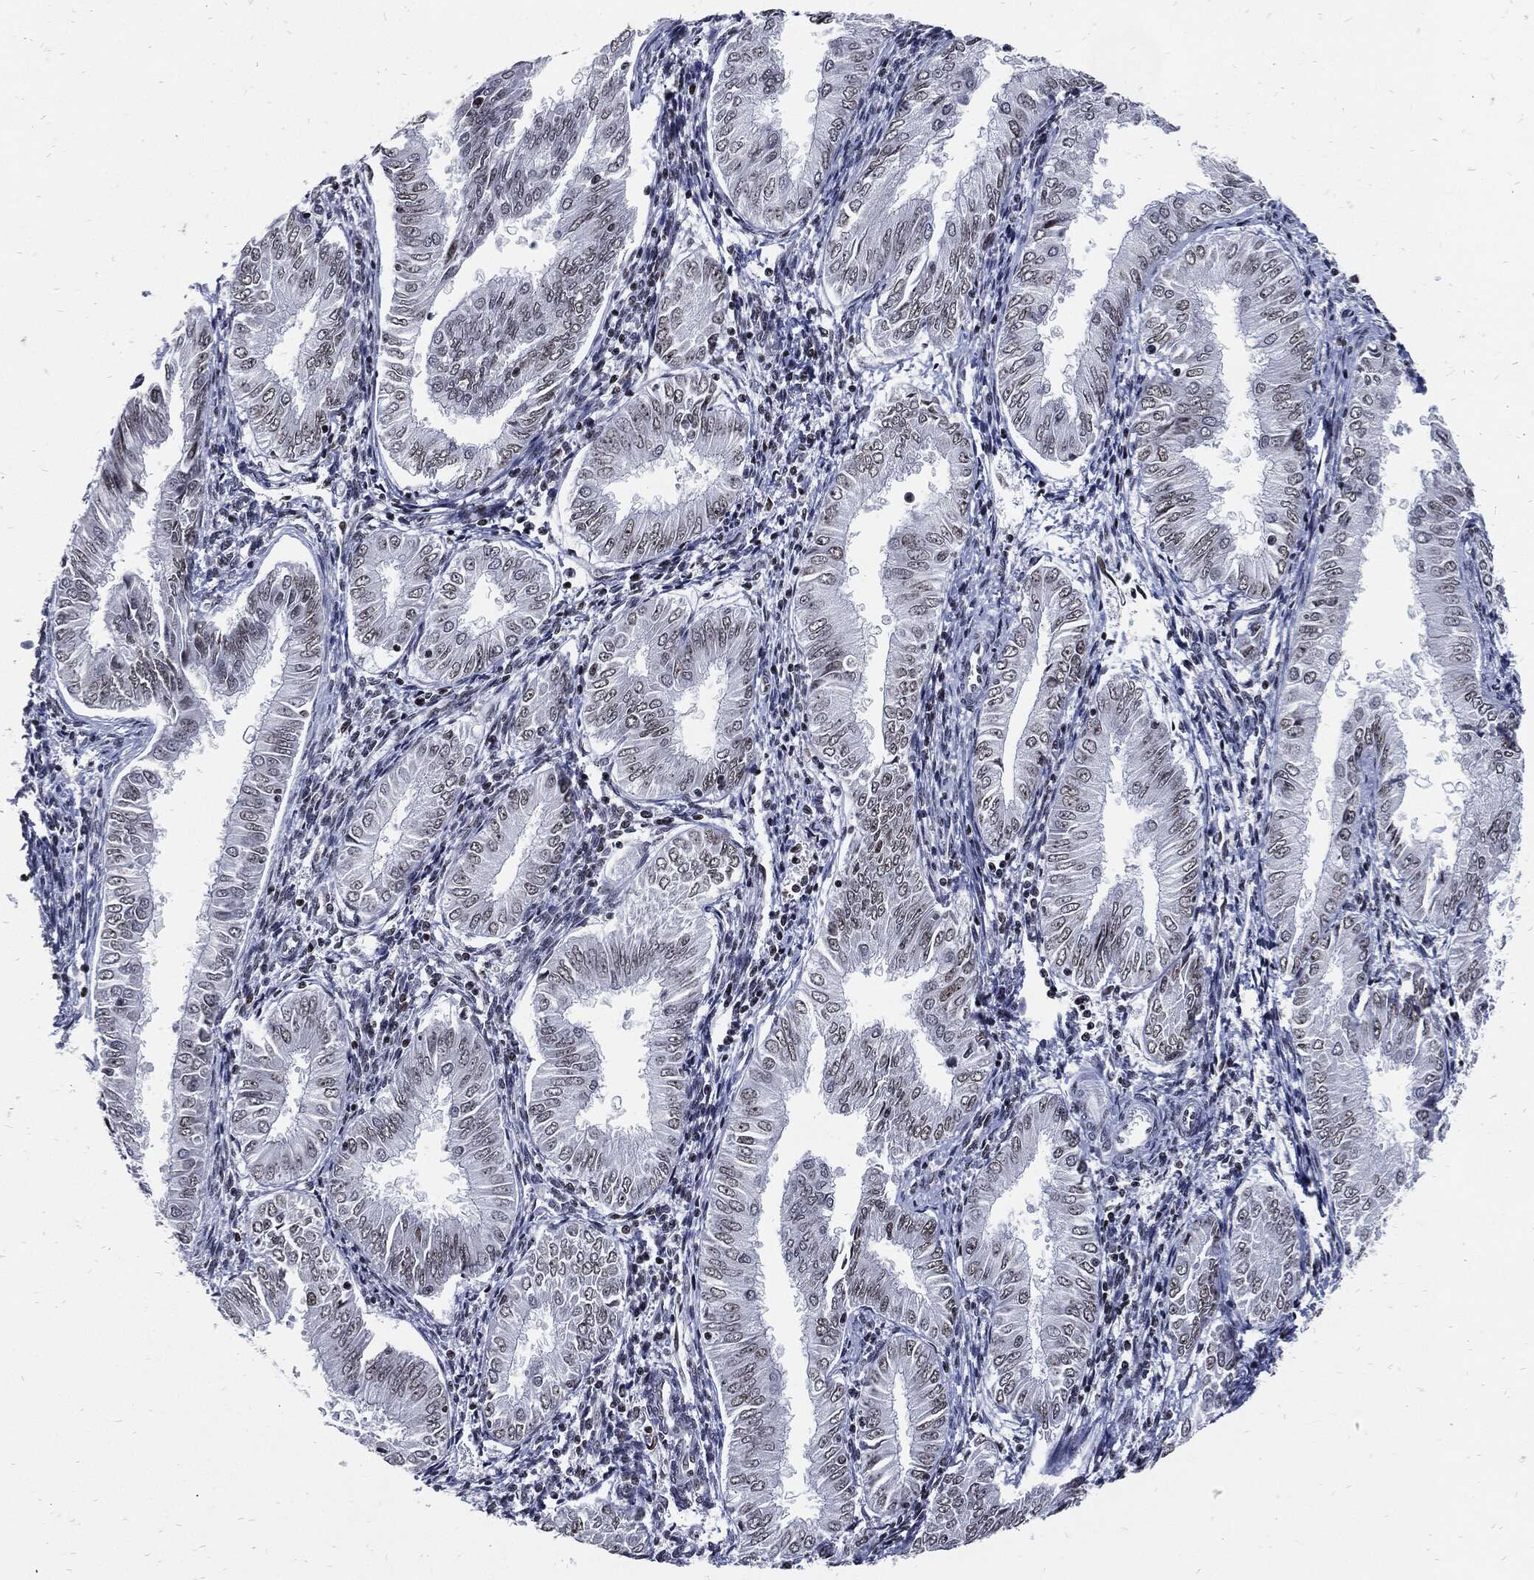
{"staining": {"intensity": "weak", "quantity": "<25%", "location": "nuclear"}, "tissue": "endometrial cancer", "cell_type": "Tumor cells", "image_type": "cancer", "snomed": [{"axis": "morphology", "description": "Adenocarcinoma, NOS"}, {"axis": "topography", "description": "Endometrium"}], "caption": "High magnification brightfield microscopy of adenocarcinoma (endometrial) stained with DAB (3,3'-diaminobenzidine) (brown) and counterstained with hematoxylin (blue): tumor cells show no significant expression.", "gene": "TERF2", "patient": {"sex": "female", "age": 53}}